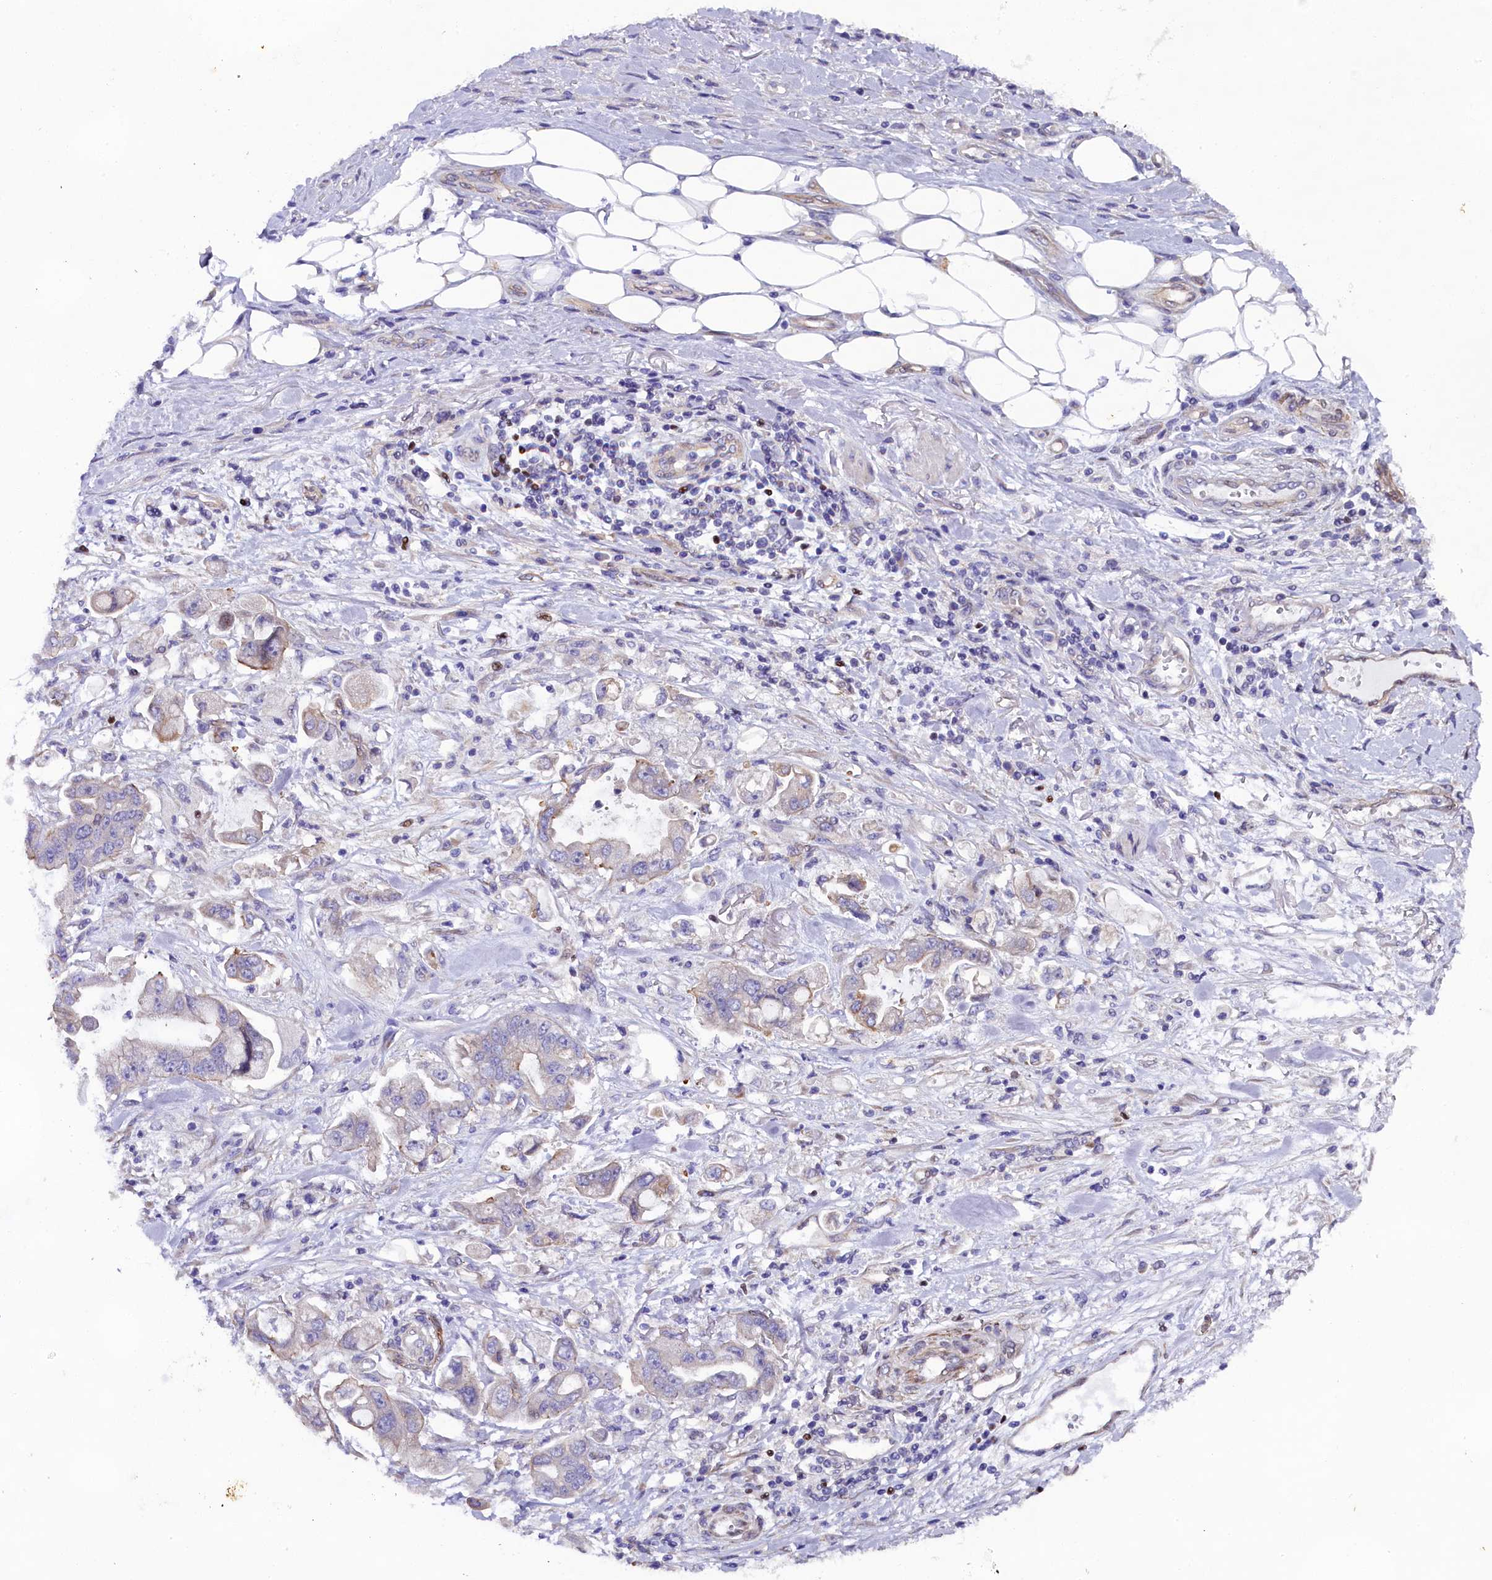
{"staining": {"intensity": "weak", "quantity": "<25%", "location": "cytoplasmic/membranous"}, "tissue": "stomach cancer", "cell_type": "Tumor cells", "image_type": "cancer", "snomed": [{"axis": "morphology", "description": "Adenocarcinoma, NOS"}, {"axis": "topography", "description": "Stomach"}], "caption": "High magnification brightfield microscopy of stomach cancer stained with DAB (brown) and counterstained with hematoxylin (blue): tumor cells show no significant expression. (DAB (3,3'-diaminobenzidine) IHC with hematoxylin counter stain).", "gene": "SP4", "patient": {"sex": "male", "age": 62}}